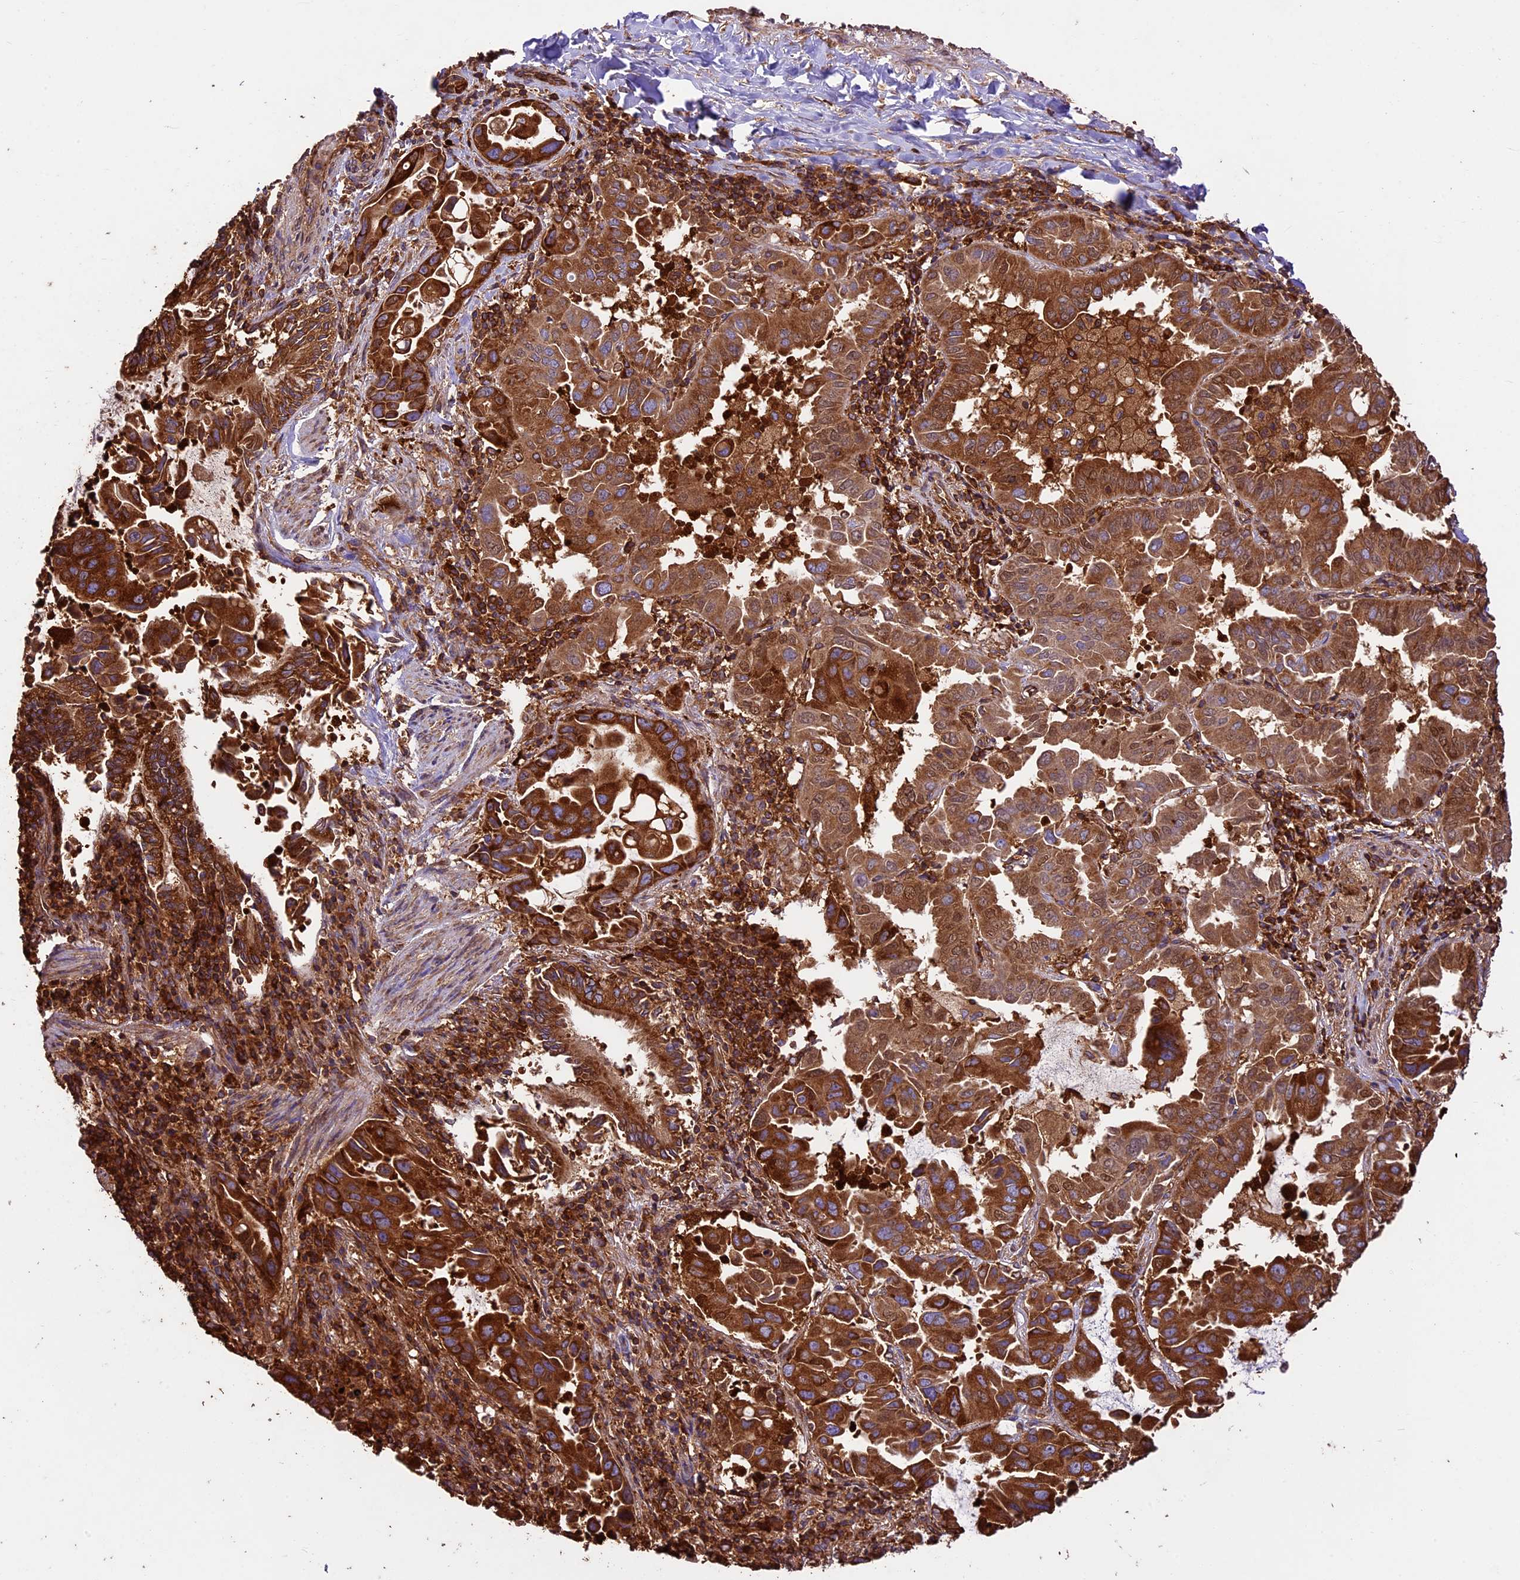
{"staining": {"intensity": "strong", "quantity": ">75%", "location": "cytoplasmic/membranous"}, "tissue": "lung cancer", "cell_type": "Tumor cells", "image_type": "cancer", "snomed": [{"axis": "morphology", "description": "Adenocarcinoma, NOS"}, {"axis": "topography", "description": "Lung"}], "caption": "A micrograph of lung cancer (adenocarcinoma) stained for a protein exhibits strong cytoplasmic/membranous brown staining in tumor cells.", "gene": "KARS1", "patient": {"sex": "male", "age": 64}}